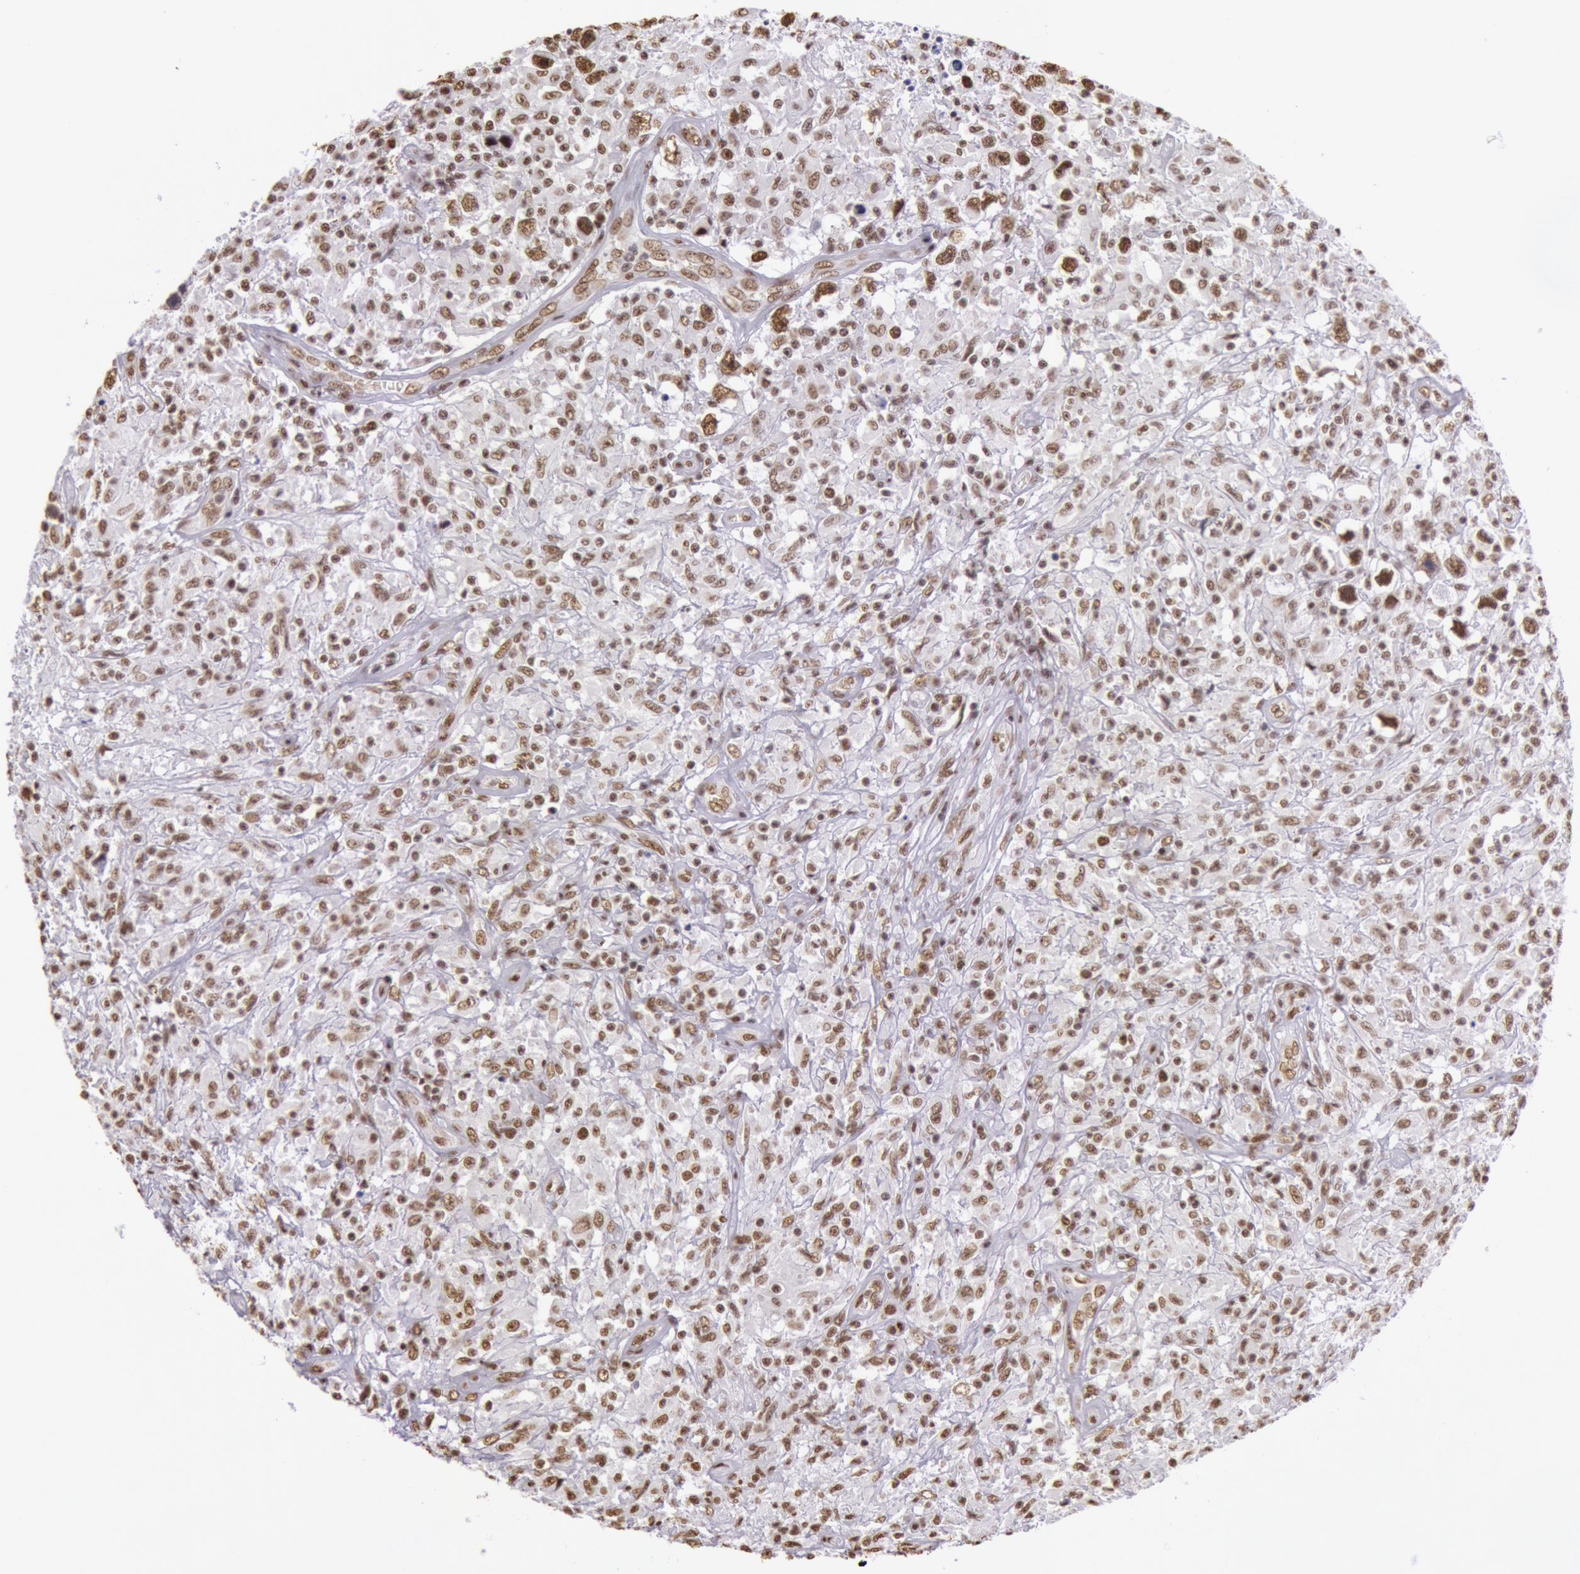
{"staining": {"intensity": "moderate", "quantity": "25%-75%", "location": "nuclear"}, "tissue": "testis cancer", "cell_type": "Tumor cells", "image_type": "cancer", "snomed": [{"axis": "morphology", "description": "Seminoma, NOS"}, {"axis": "topography", "description": "Testis"}], "caption": "Immunohistochemical staining of testis cancer demonstrates medium levels of moderate nuclear protein expression in about 25%-75% of tumor cells. (Stains: DAB in brown, nuclei in blue, Microscopy: brightfield microscopy at high magnification).", "gene": "HNRNPH2", "patient": {"sex": "male", "age": 34}}